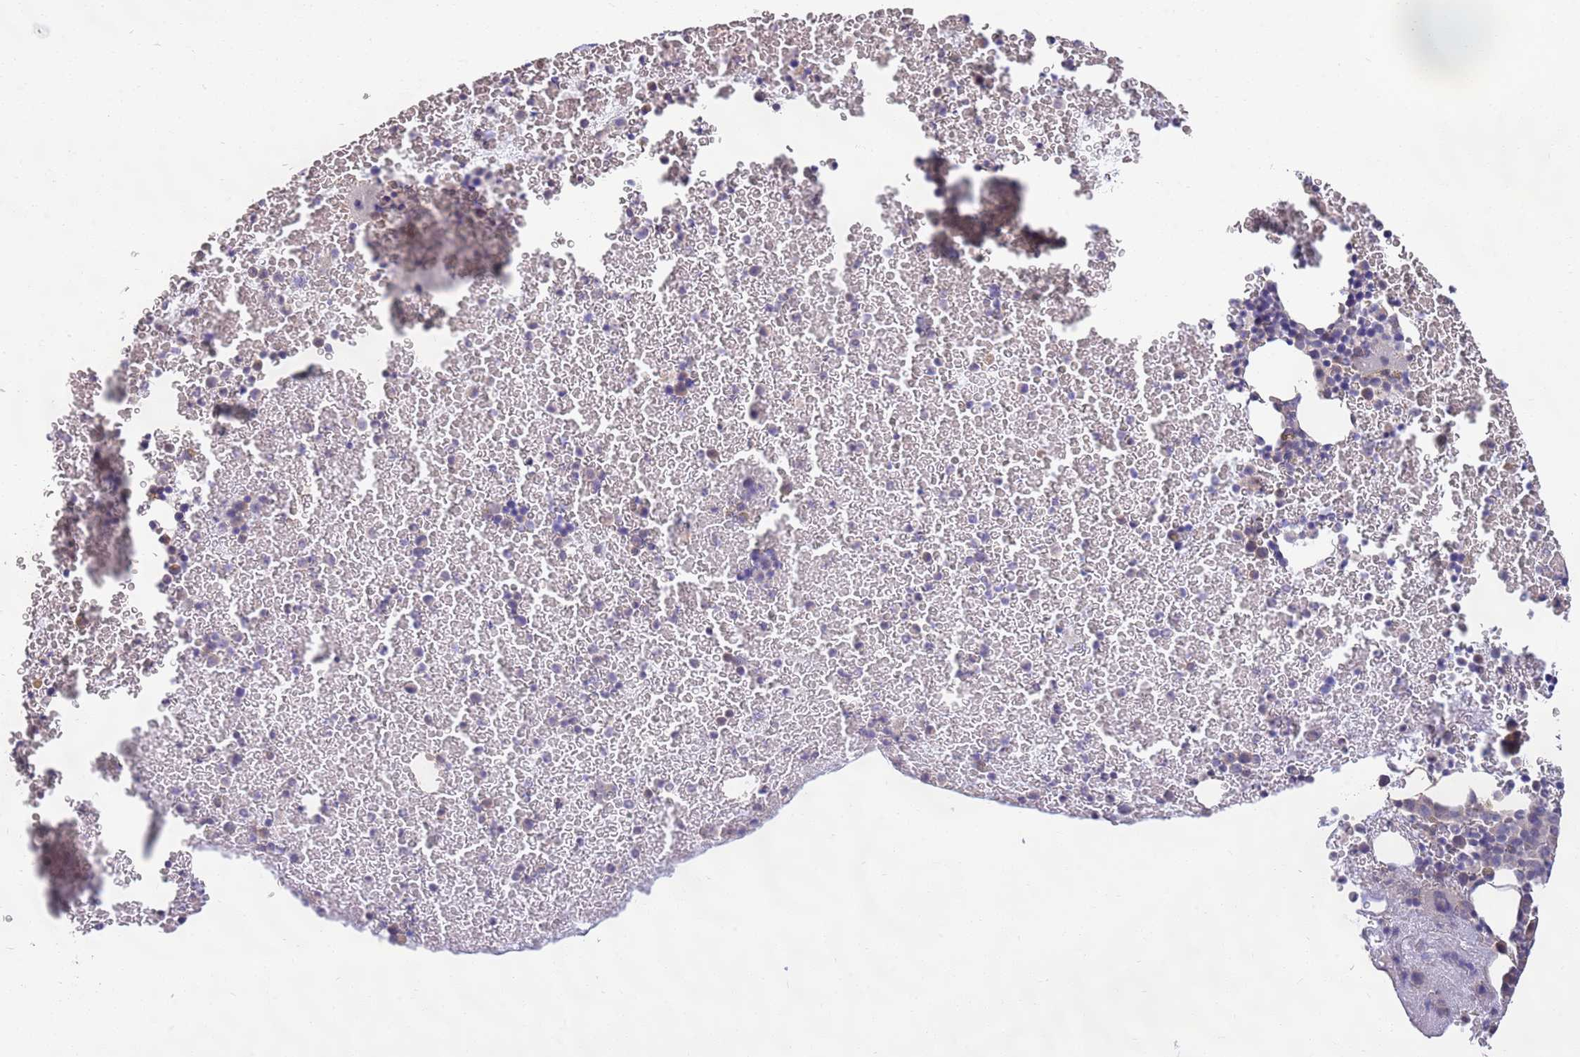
{"staining": {"intensity": "negative", "quantity": "none", "location": "none"}, "tissue": "bone marrow", "cell_type": "Hematopoietic cells", "image_type": "normal", "snomed": [{"axis": "morphology", "description": "Normal tissue, NOS"}, {"axis": "topography", "description": "Bone marrow"}], "caption": "Hematopoietic cells show no significant protein expression in benign bone marrow.", "gene": "MARVELD2", "patient": {"sex": "male", "age": 11}}